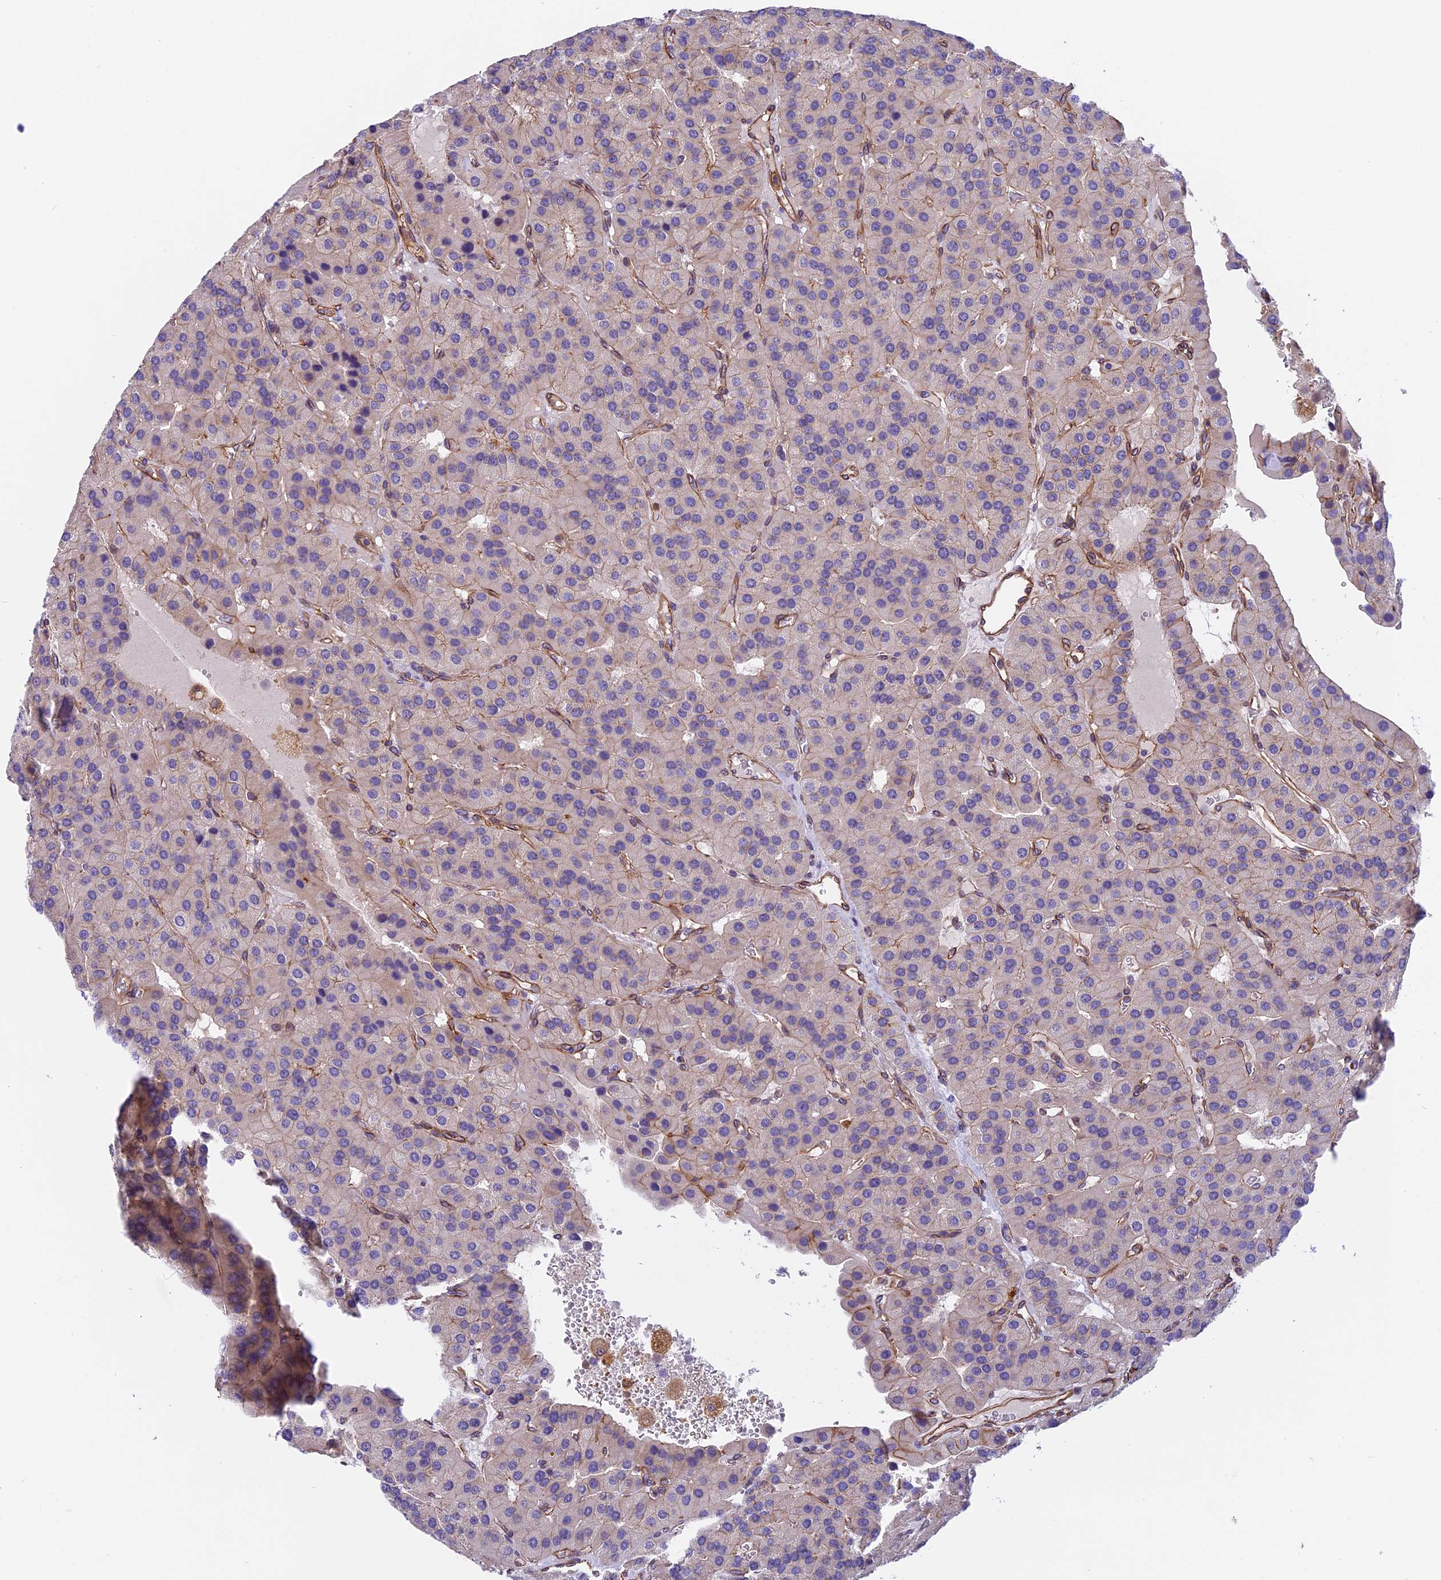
{"staining": {"intensity": "negative", "quantity": "none", "location": "none"}, "tissue": "parathyroid gland", "cell_type": "Glandular cells", "image_type": "normal", "snomed": [{"axis": "morphology", "description": "Normal tissue, NOS"}, {"axis": "morphology", "description": "Adenoma, NOS"}, {"axis": "topography", "description": "Parathyroid gland"}], "caption": "The image reveals no staining of glandular cells in unremarkable parathyroid gland. (DAB (3,3'-diaminobenzidine) immunohistochemistry (IHC) with hematoxylin counter stain).", "gene": "MED20", "patient": {"sex": "female", "age": 86}}